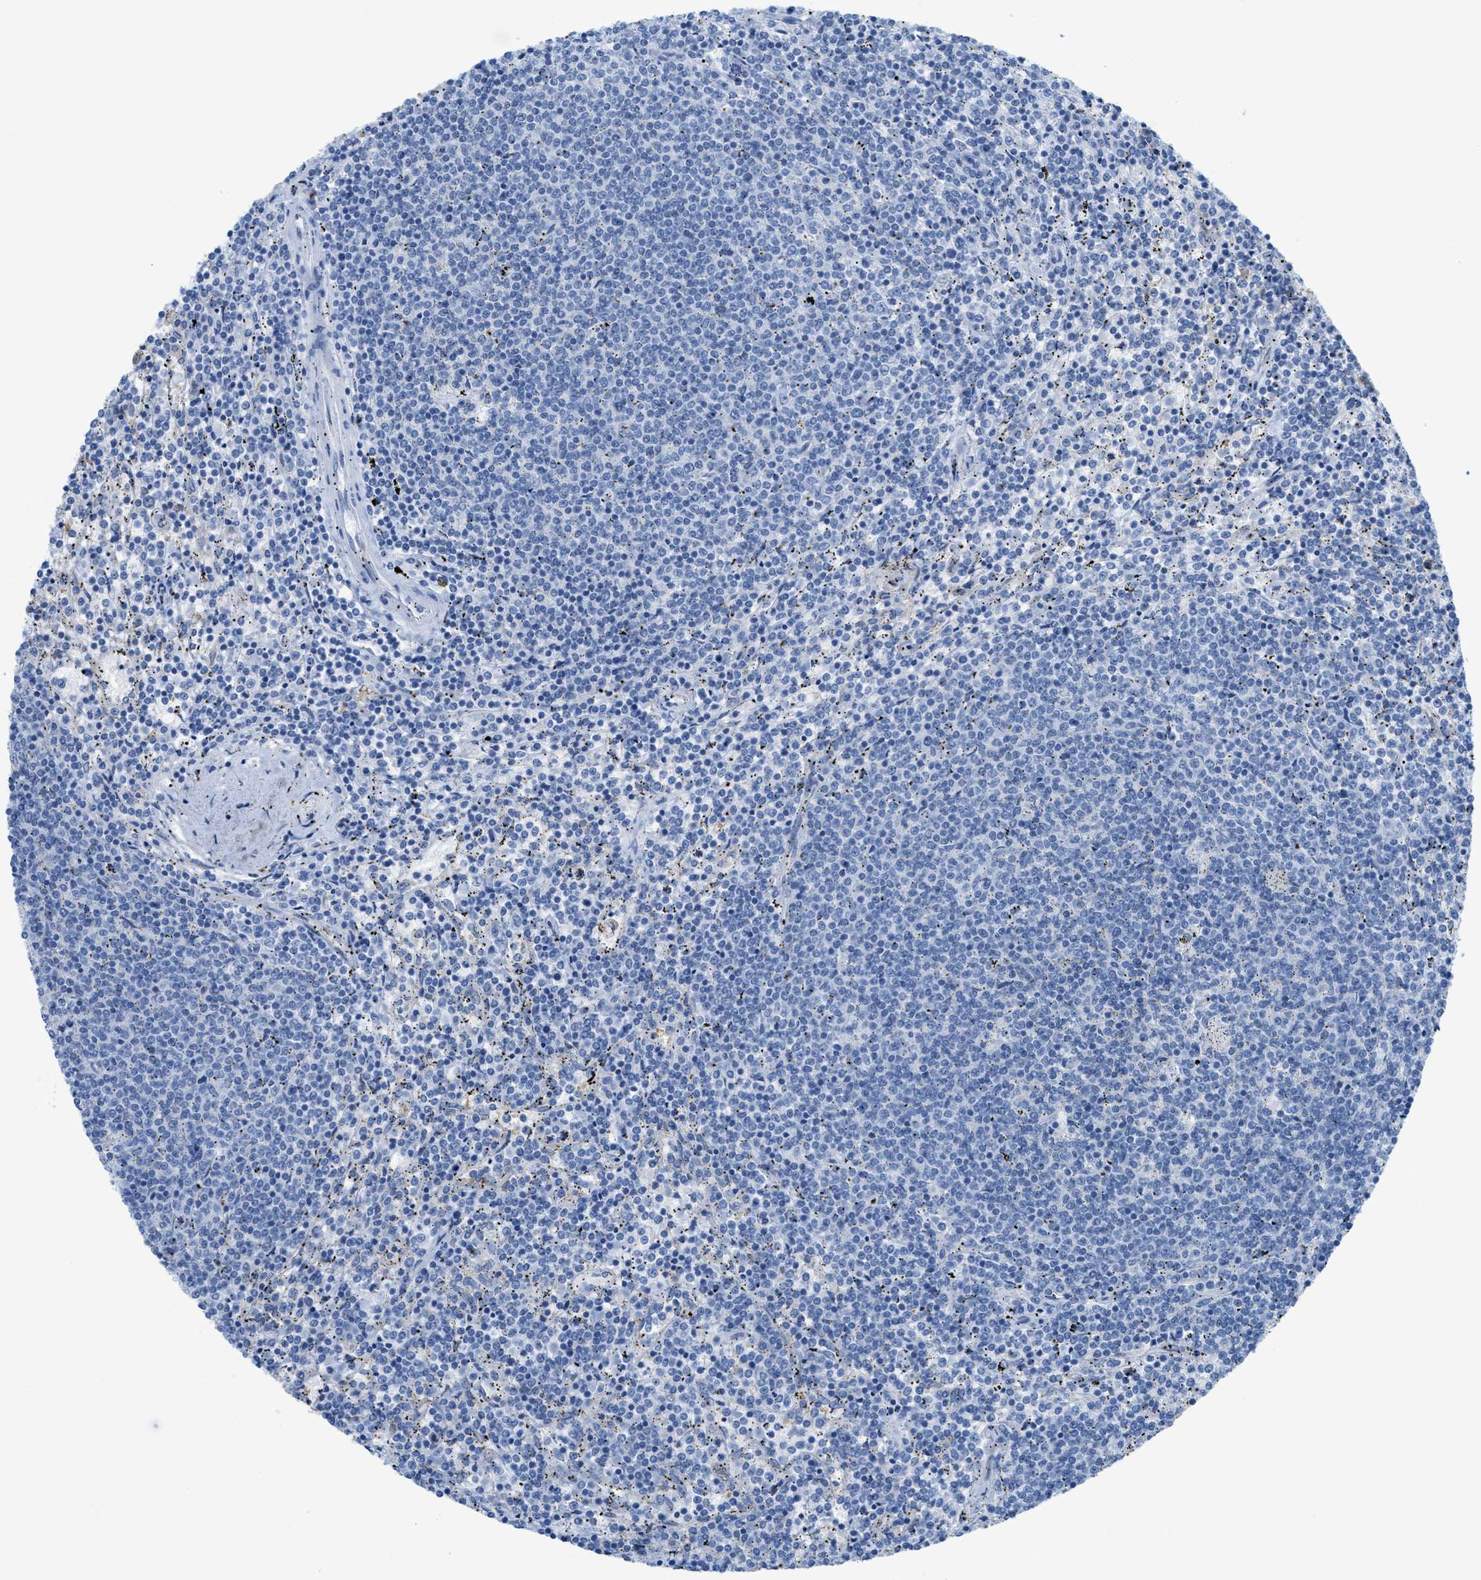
{"staining": {"intensity": "negative", "quantity": "none", "location": "none"}, "tissue": "lymphoma", "cell_type": "Tumor cells", "image_type": "cancer", "snomed": [{"axis": "morphology", "description": "Malignant lymphoma, non-Hodgkin's type, Low grade"}, {"axis": "topography", "description": "Spleen"}], "caption": "Immunohistochemistry (IHC) photomicrograph of human lymphoma stained for a protein (brown), which displays no staining in tumor cells.", "gene": "ASGR1", "patient": {"sex": "female", "age": 50}}